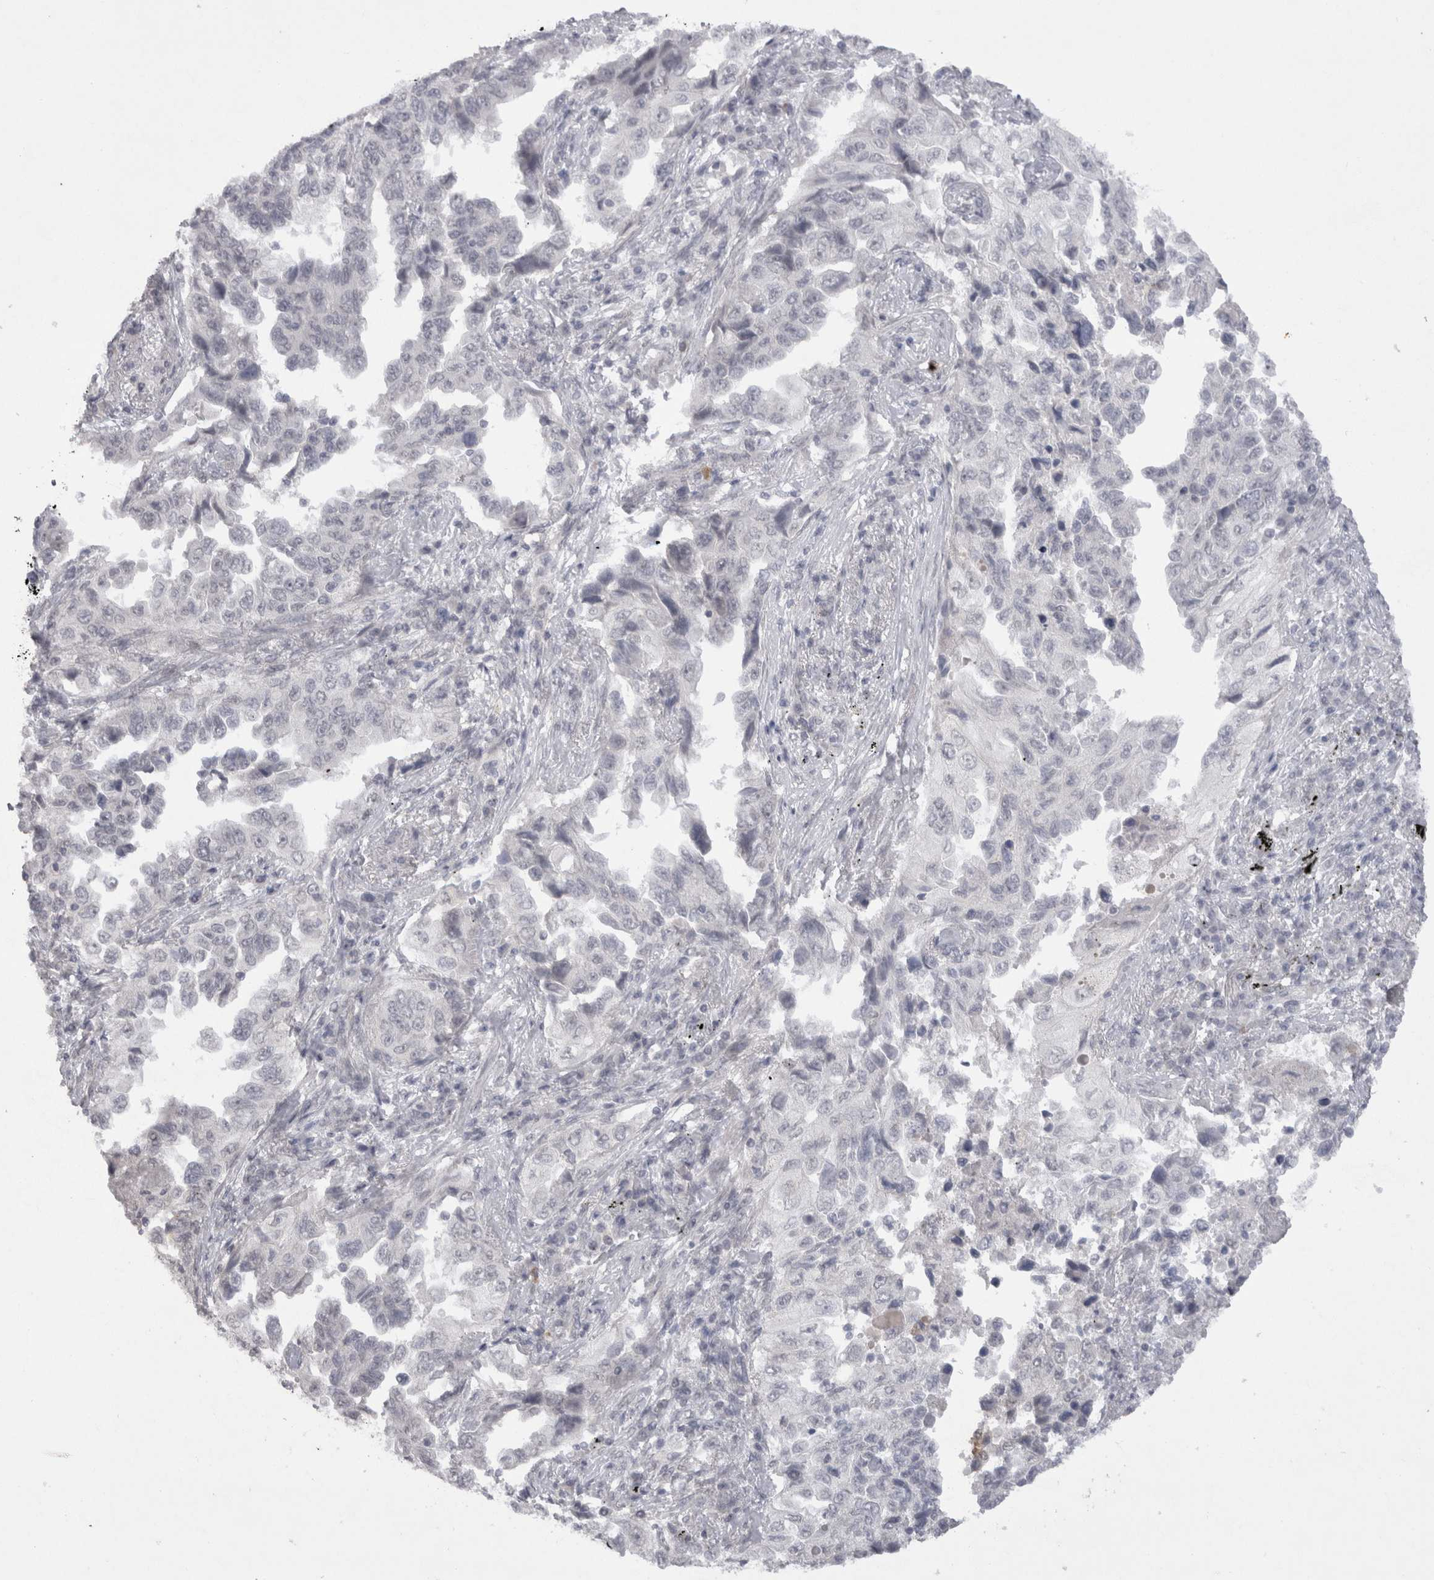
{"staining": {"intensity": "negative", "quantity": "none", "location": "none"}, "tissue": "lung cancer", "cell_type": "Tumor cells", "image_type": "cancer", "snomed": [{"axis": "morphology", "description": "Adenocarcinoma, NOS"}, {"axis": "topography", "description": "Lung"}], "caption": "Tumor cells show no significant positivity in lung adenocarcinoma. (Brightfield microscopy of DAB immunohistochemistry (IHC) at high magnification).", "gene": "DDX4", "patient": {"sex": "female", "age": 51}}